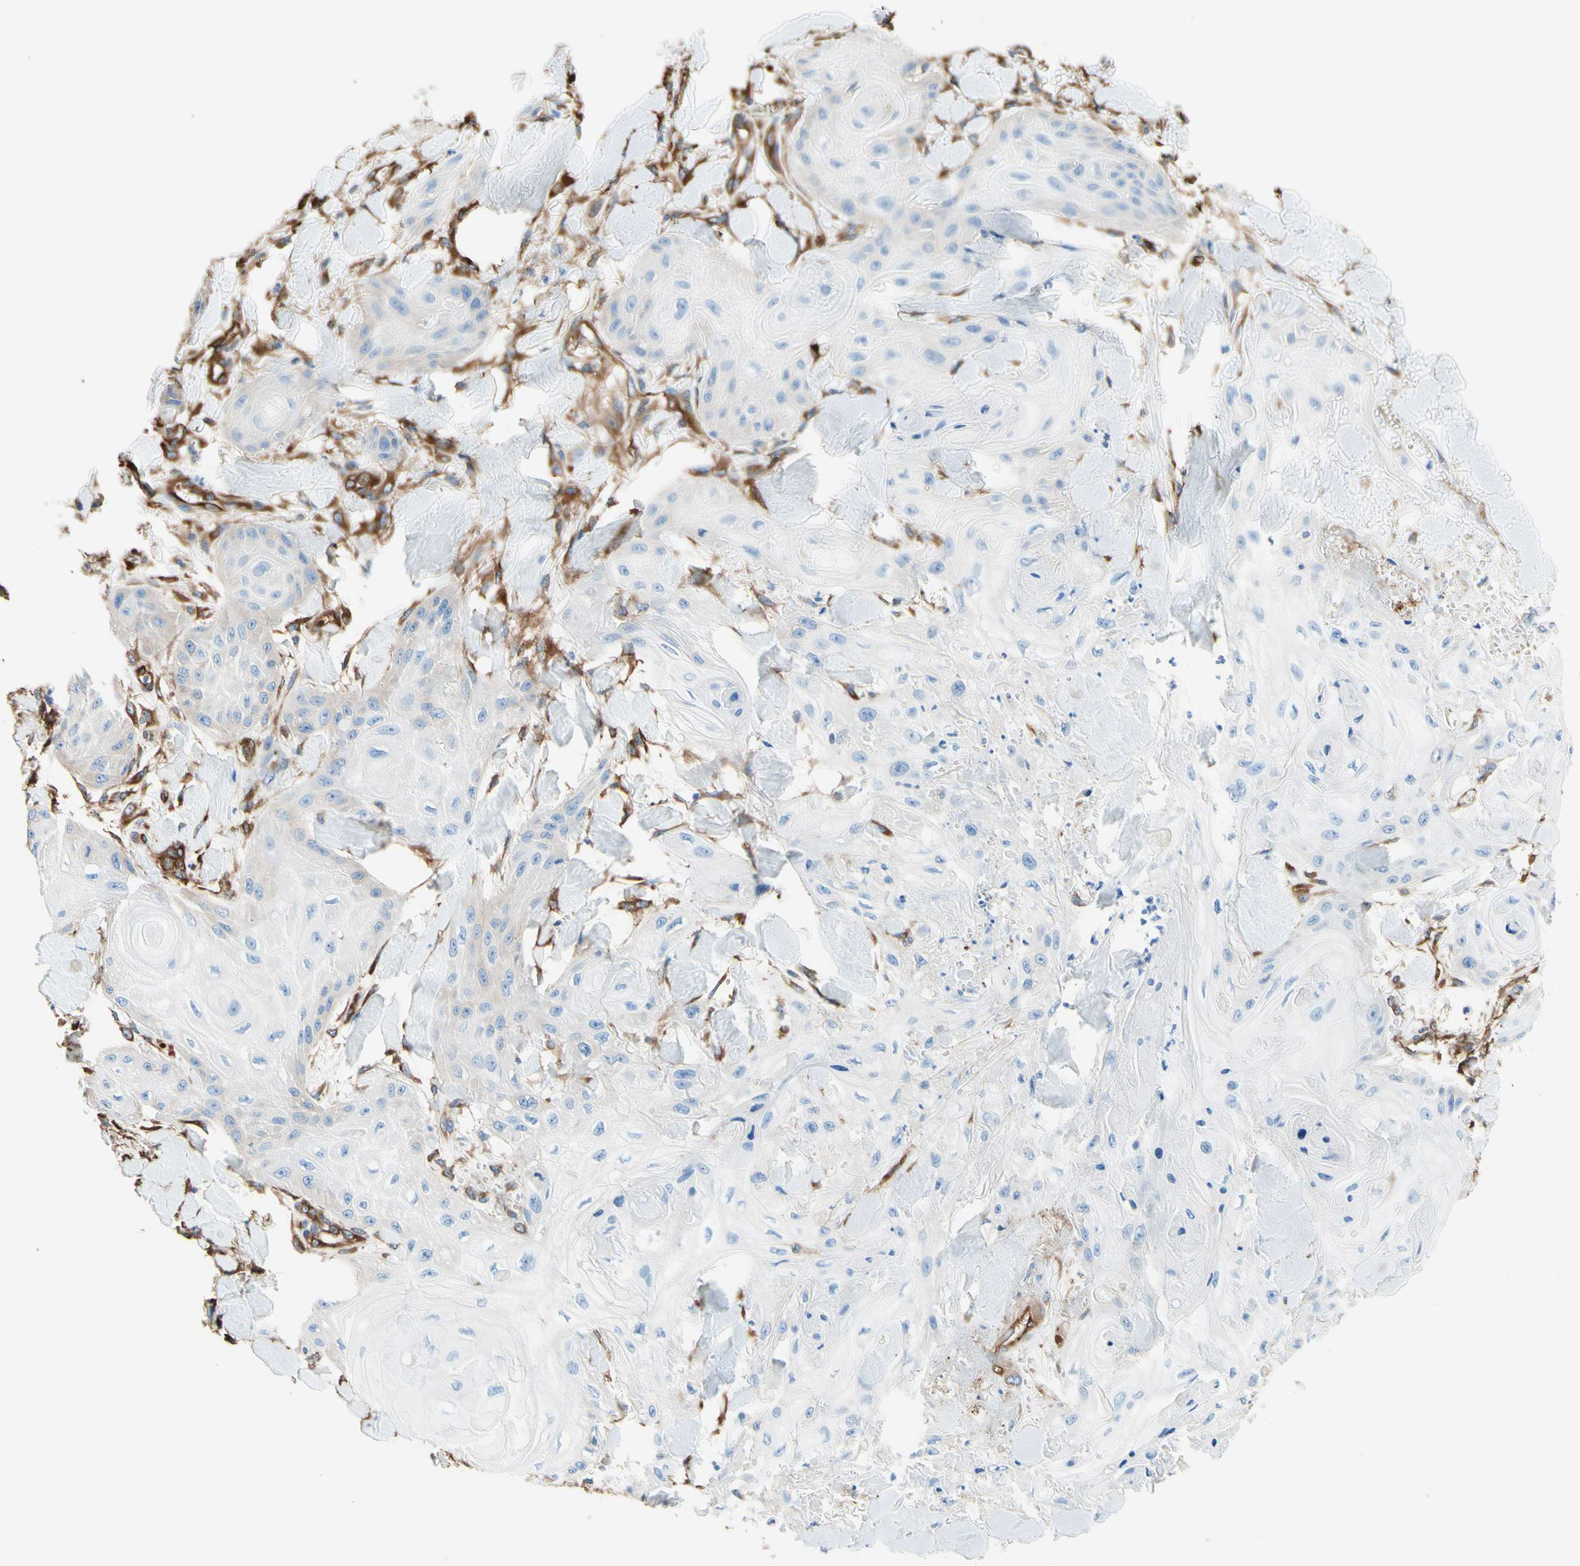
{"staining": {"intensity": "negative", "quantity": "none", "location": "none"}, "tissue": "skin cancer", "cell_type": "Tumor cells", "image_type": "cancer", "snomed": [{"axis": "morphology", "description": "Squamous cell carcinoma, NOS"}, {"axis": "topography", "description": "Skin"}], "caption": "This micrograph is of squamous cell carcinoma (skin) stained with immunohistochemistry to label a protein in brown with the nuclei are counter-stained blue. There is no expression in tumor cells.", "gene": "DPYSL3", "patient": {"sex": "male", "age": 74}}